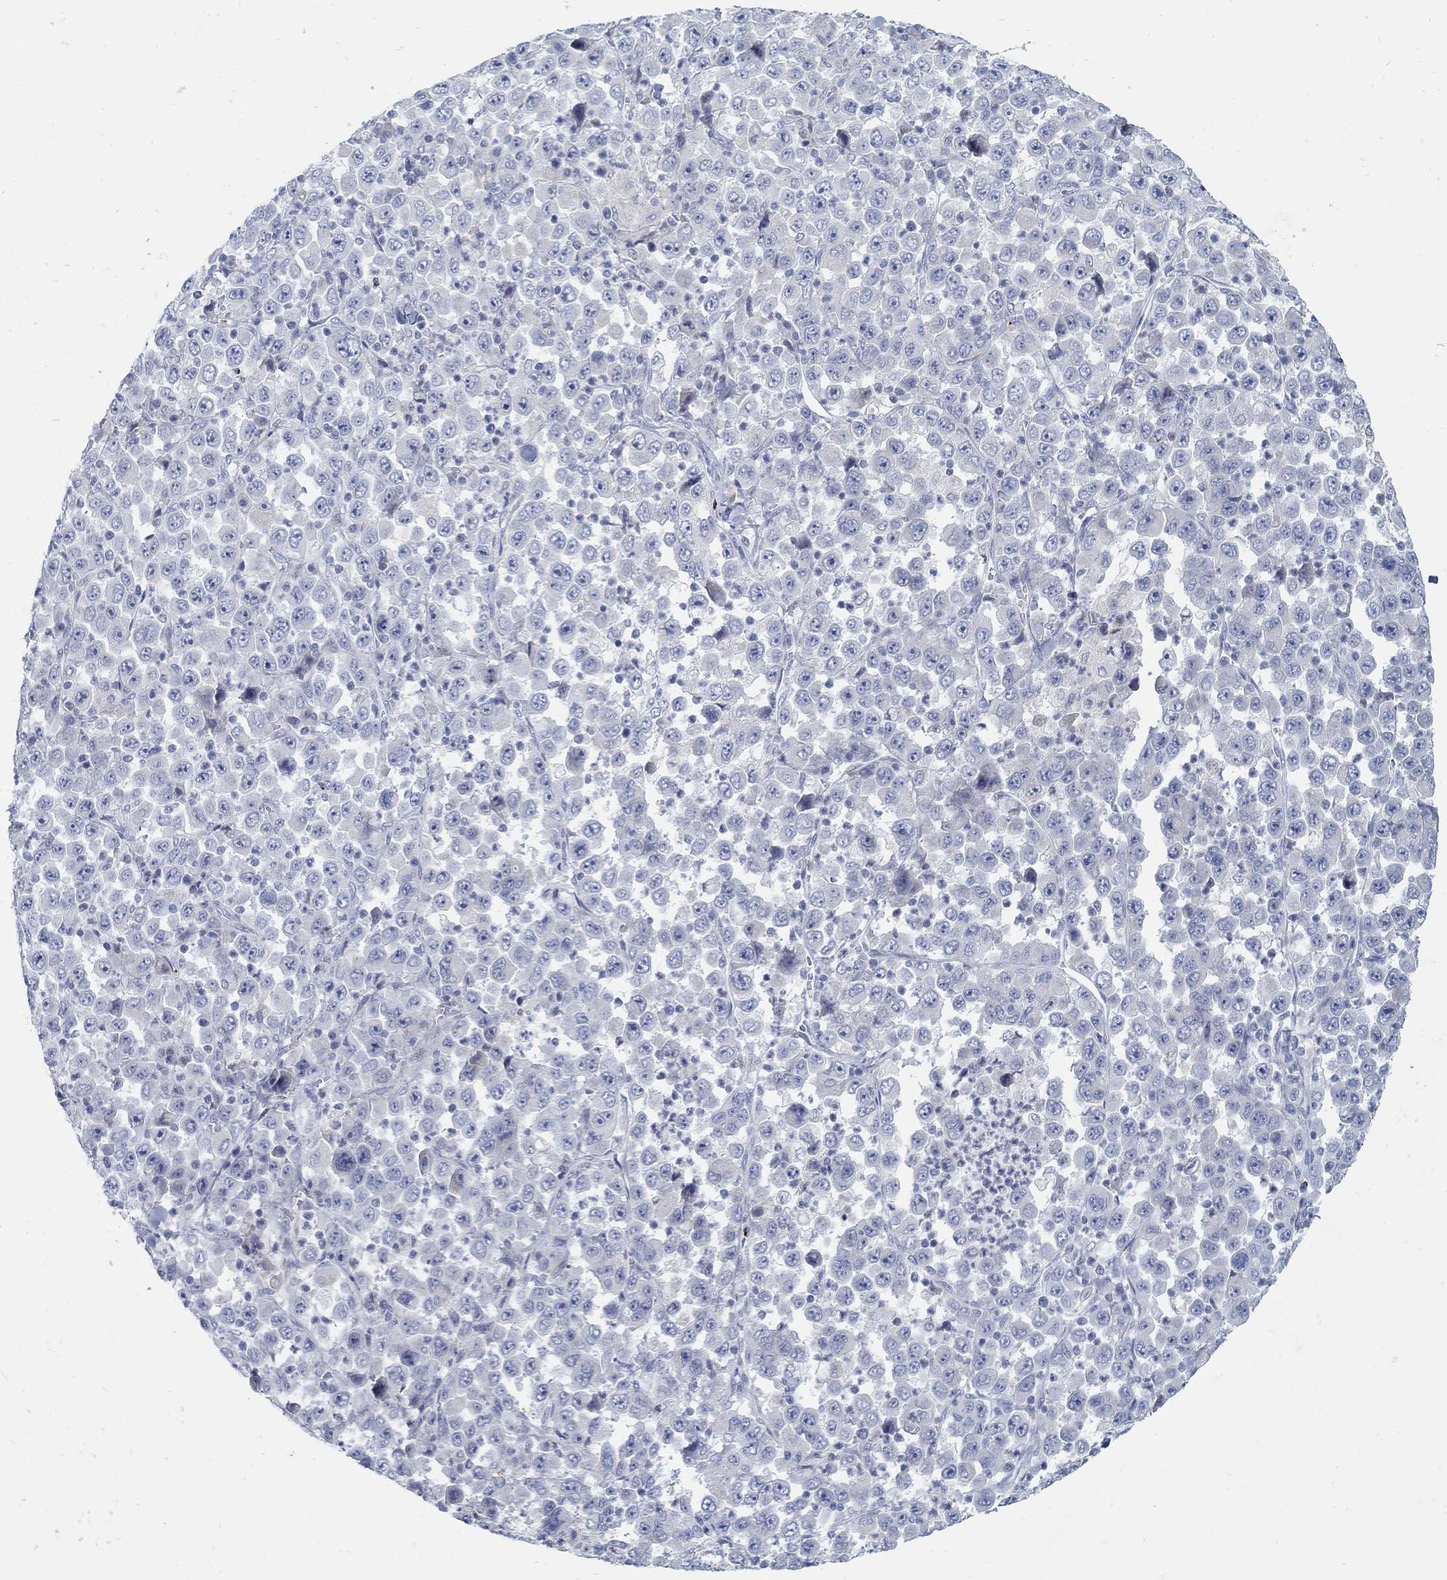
{"staining": {"intensity": "negative", "quantity": "none", "location": "none"}, "tissue": "stomach cancer", "cell_type": "Tumor cells", "image_type": "cancer", "snomed": [{"axis": "morphology", "description": "Normal tissue, NOS"}, {"axis": "morphology", "description": "Adenocarcinoma, NOS"}, {"axis": "topography", "description": "Stomach, upper"}, {"axis": "topography", "description": "Stomach"}], "caption": "The immunohistochemistry histopathology image has no significant positivity in tumor cells of stomach cancer tissue.", "gene": "ANO7", "patient": {"sex": "male", "age": 59}}